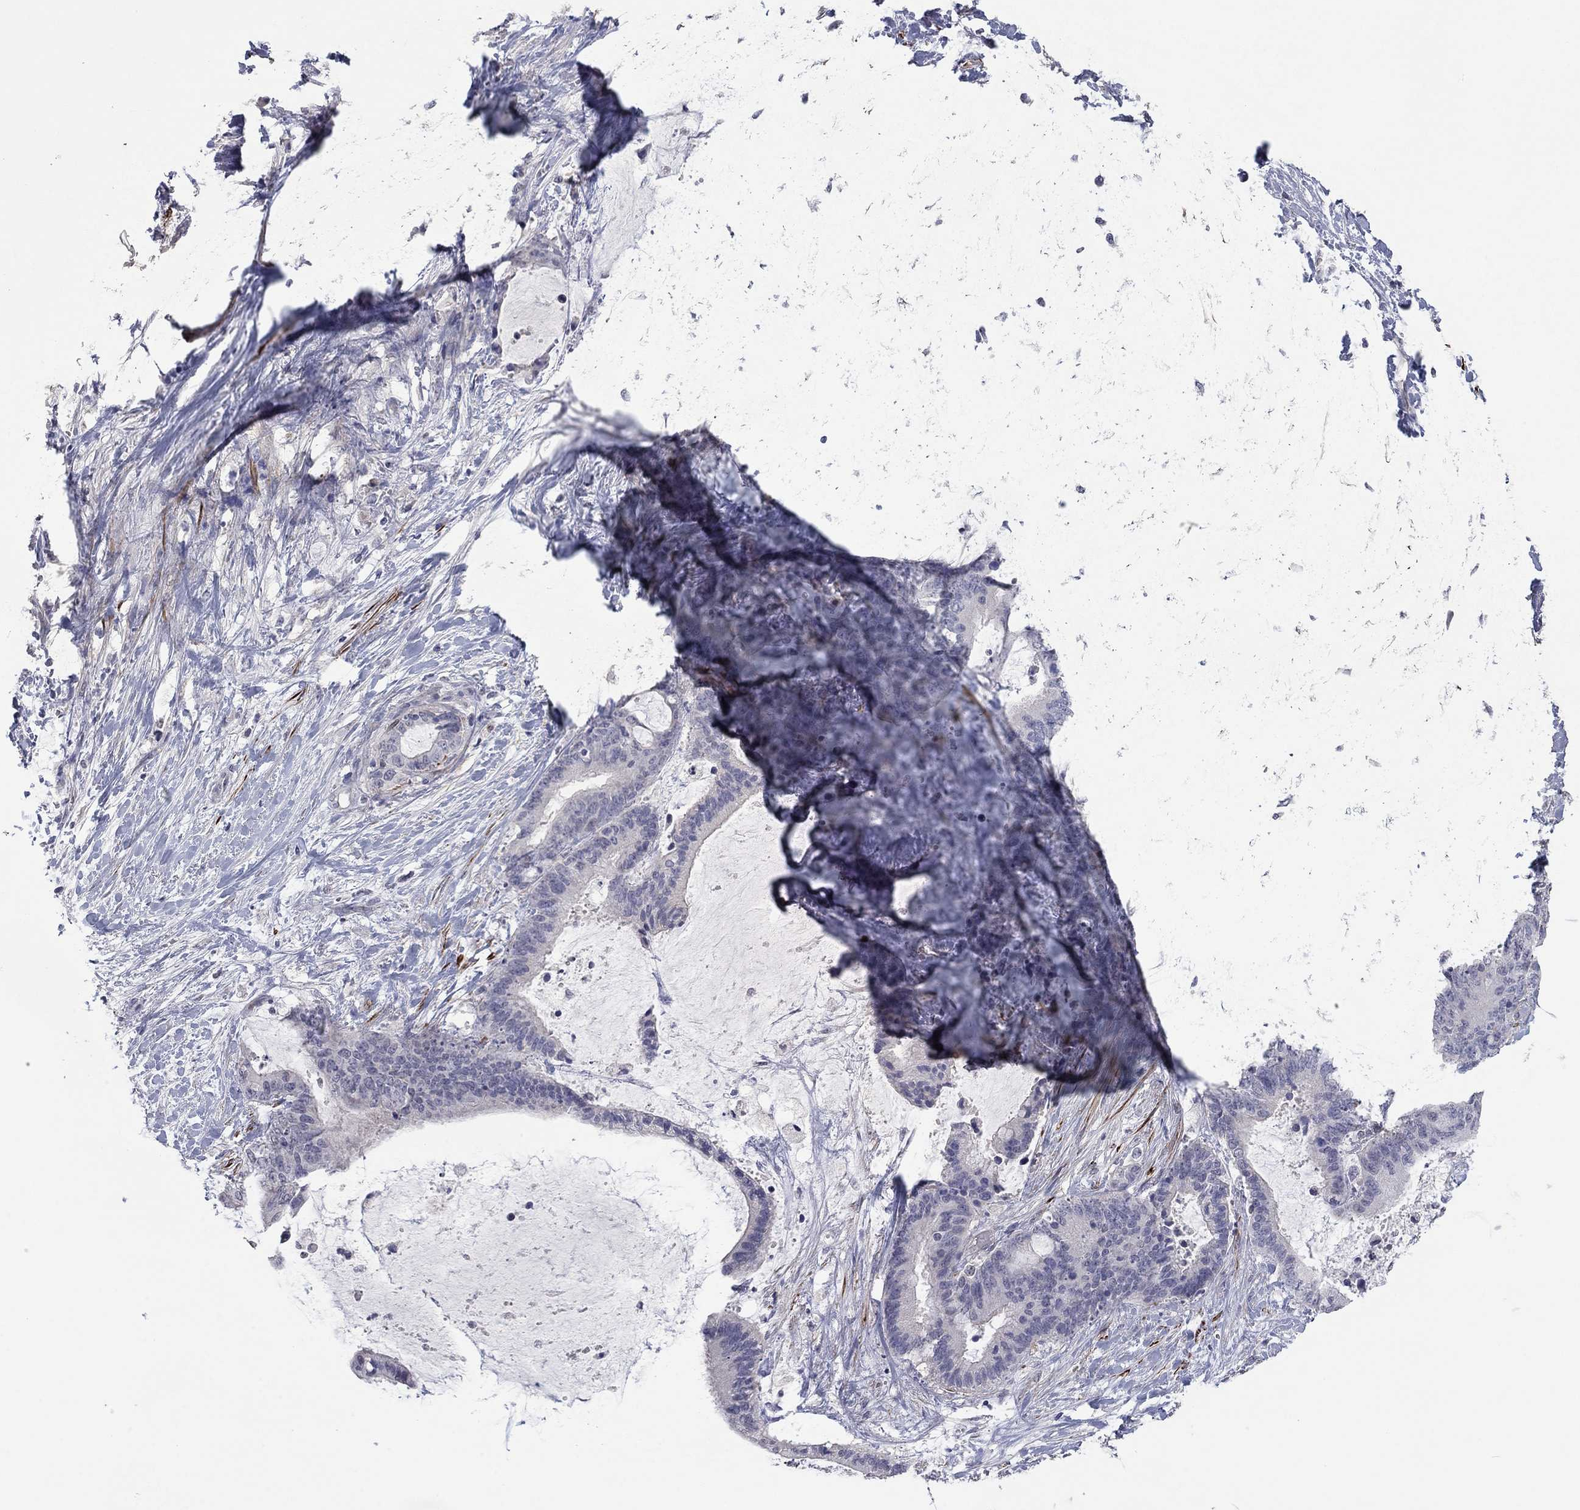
{"staining": {"intensity": "negative", "quantity": "none", "location": "none"}, "tissue": "liver cancer", "cell_type": "Tumor cells", "image_type": "cancer", "snomed": [{"axis": "morphology", "description": "Cholangiocarcinoma"}, {"axis": "topography", "description": "Liver"}], "caption": "The micrograph demonstrates no staining of tumor cells in liver cholangiocarcinoma.", "gene": "IP6K3", "patient": {"sex": "female", "age": 73}}